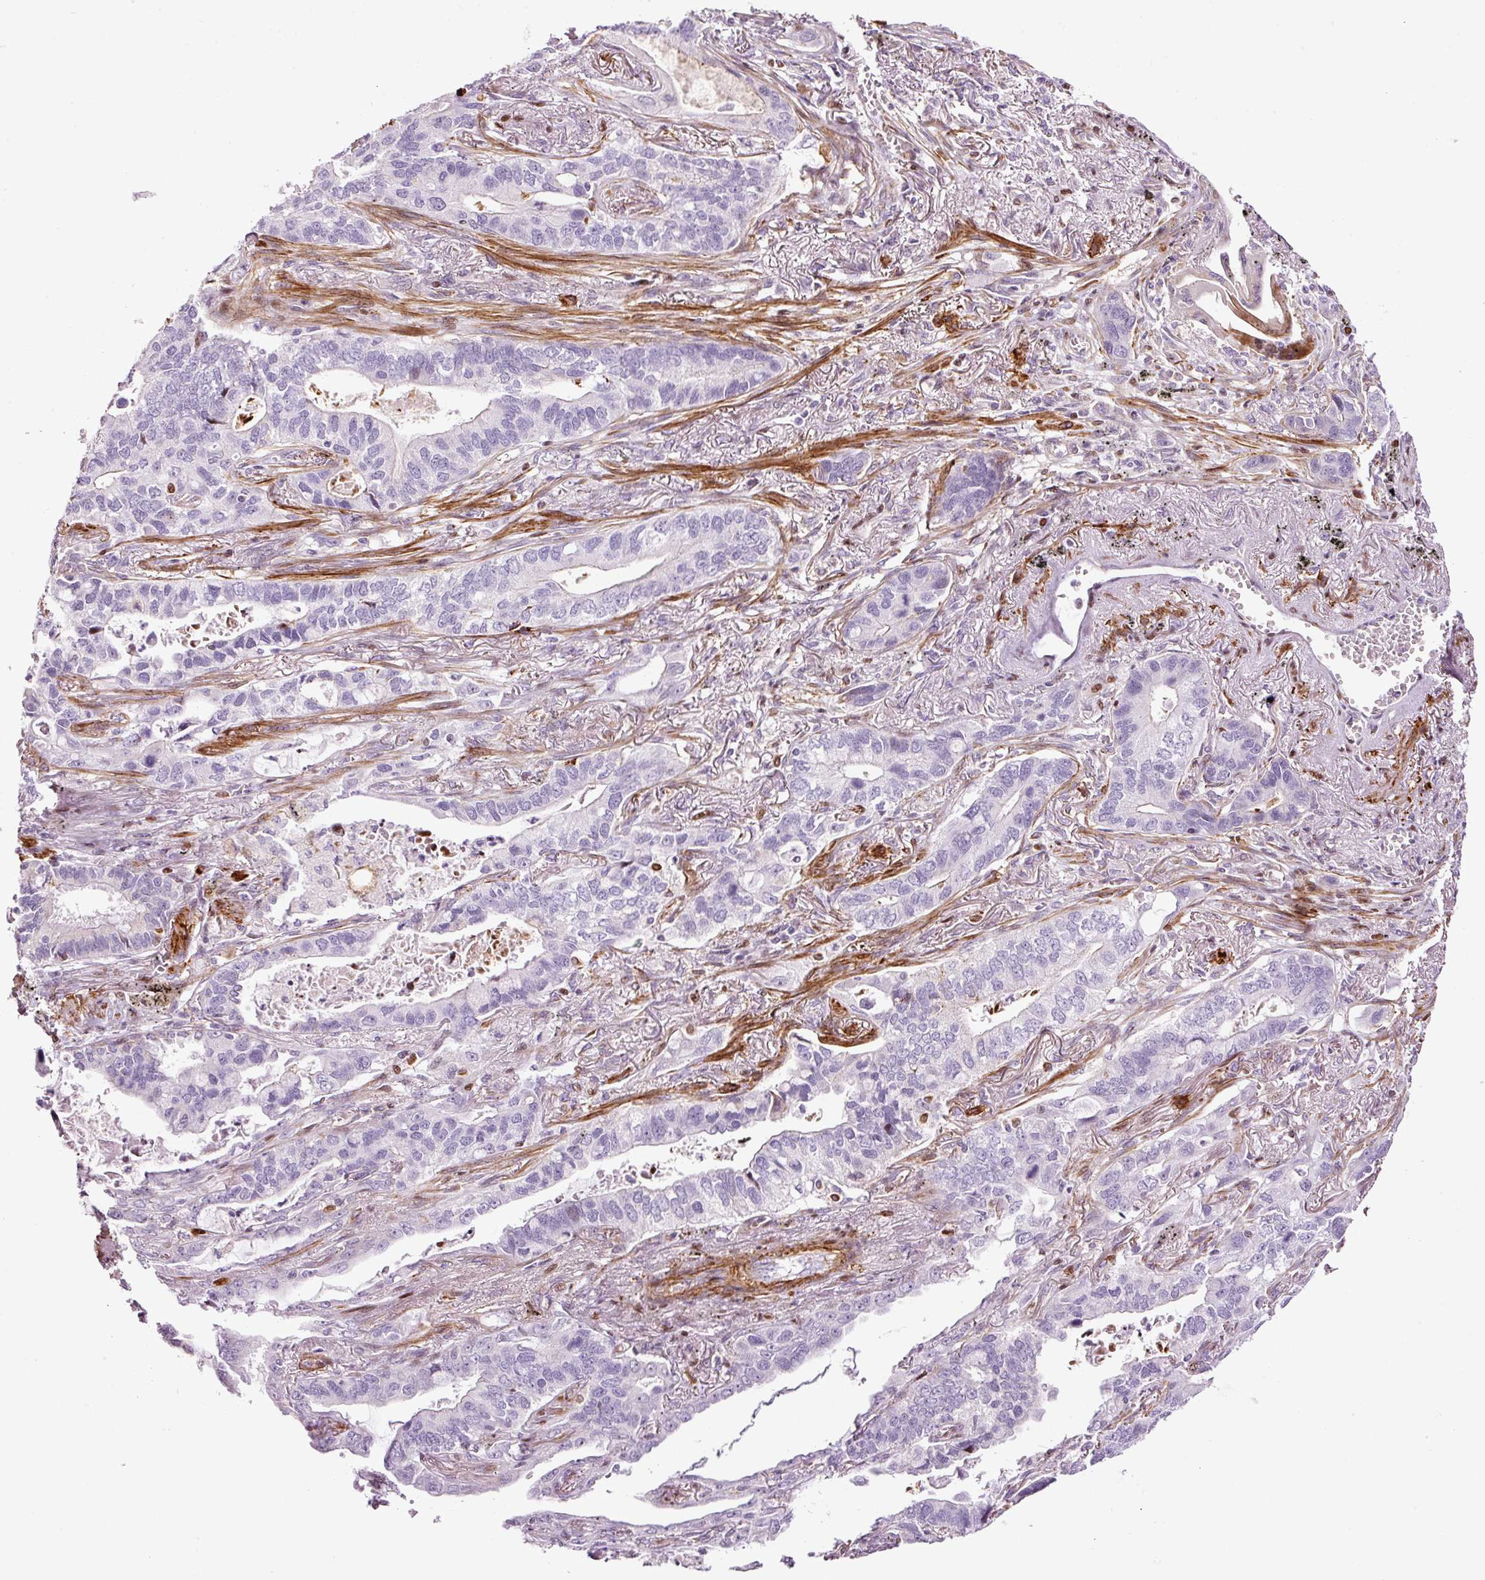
{"staining": {"intensity": "negative", "quantity": "none", "location": "none"}, "tissue": "lung cancer", "cell_type": "Tumor cells", "image_type": "cancer", "snomed": [{"axis": "morphology", "description": "Adenocarcinoma, NOS"}, {"axis": "topography", "description": "Lung"}], "caption": "Adenocarcinoma (lung) stained for a protein using immunohistochemistry displays no positivity tumor cells.", "gene": "ANKRD20A1", "patient": {"sex": "male", "age": 67}}